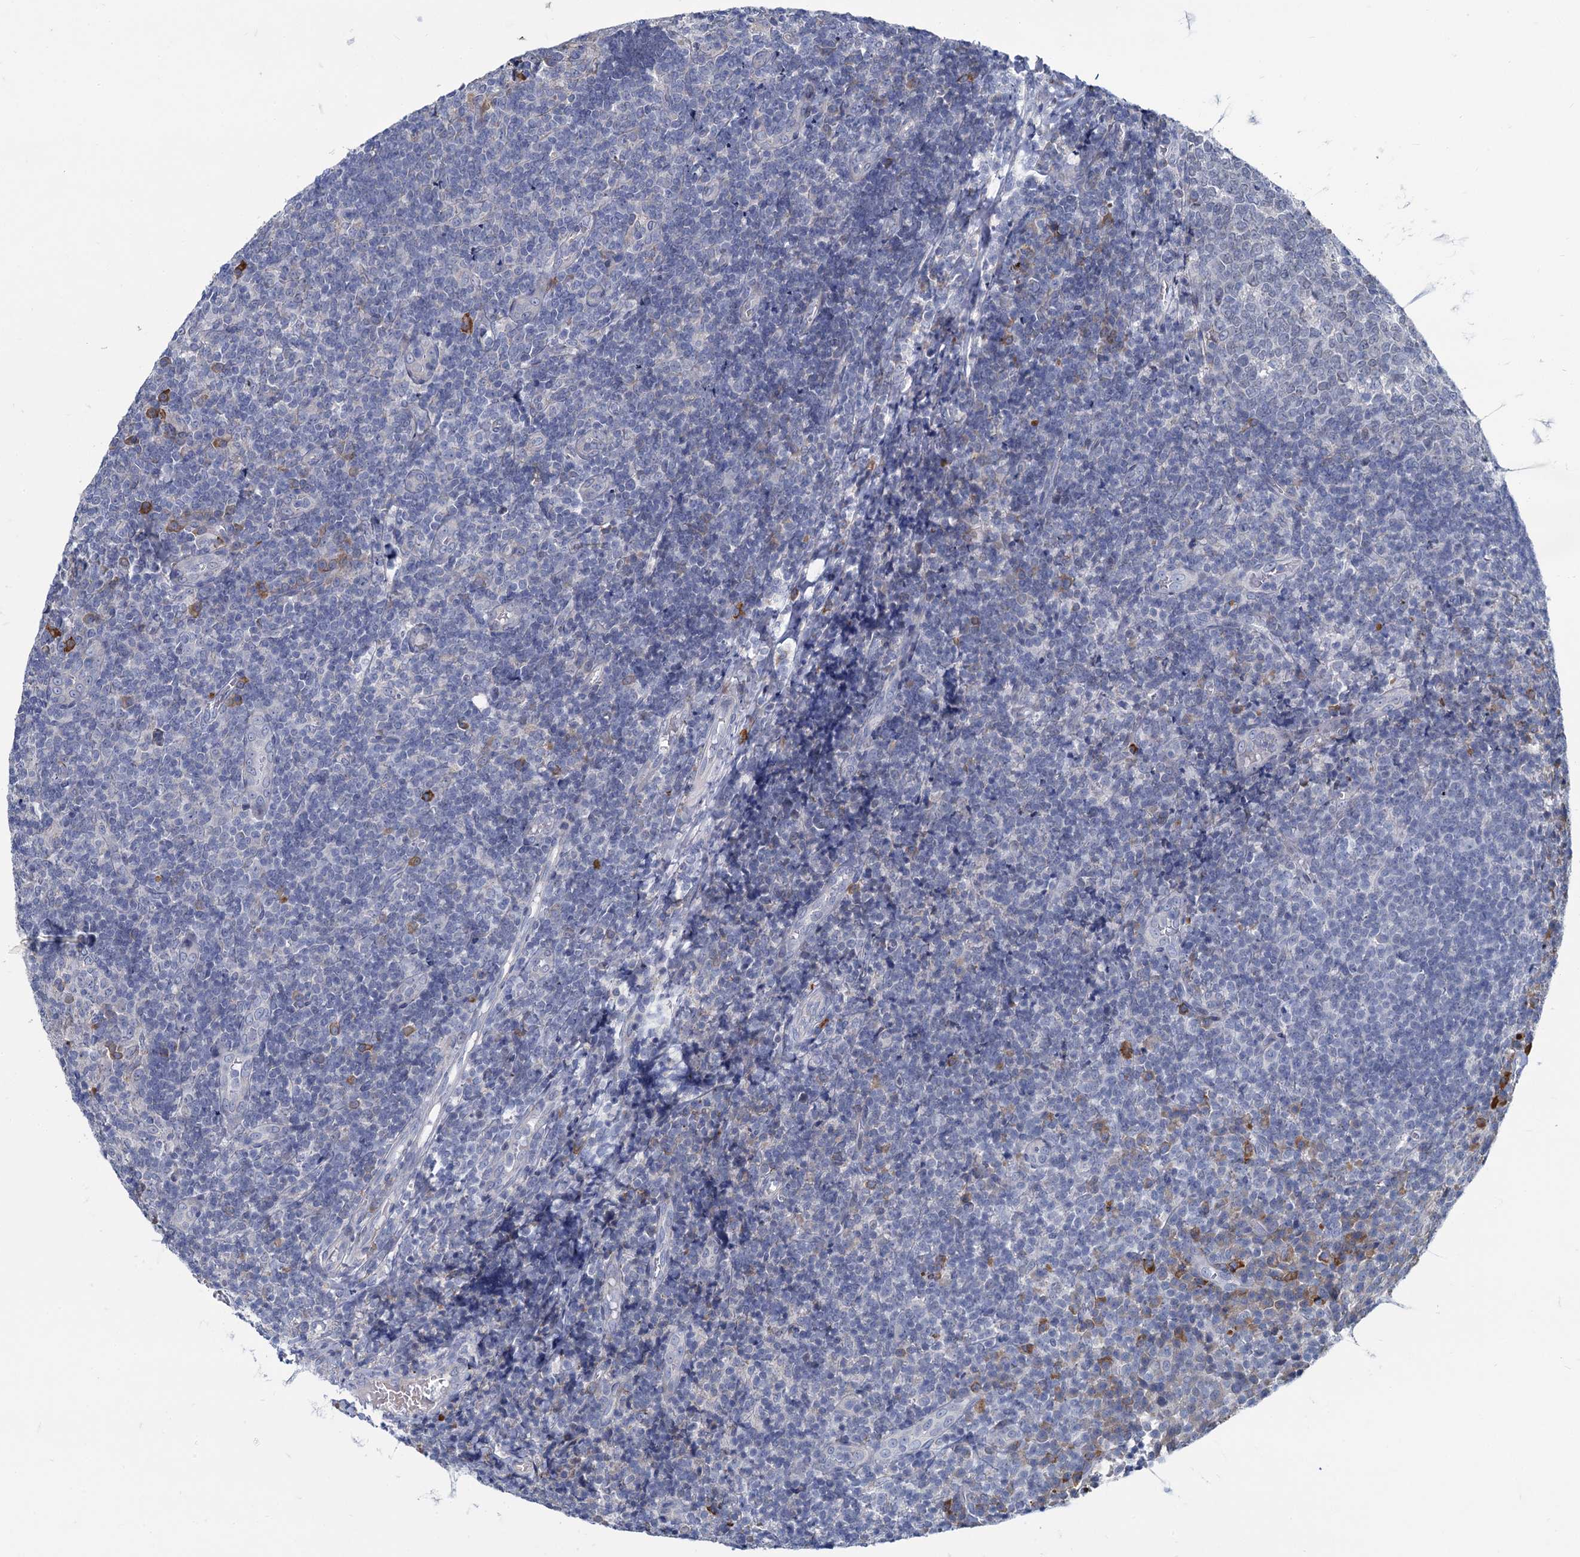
{"staining": {"intensity": "negative", "quantity": "none", "location": "none"}, "tissue": "tonsil", "cell_type": "Germinal center cells", "image_type": "normal", "snomed": [{"axis": "morphology", "description": "Normal tissue, NOS"}, {"axis": "topography", "description": "Tonsil"}], "caption": "Photomicrograph shows no protein expression in germinal center cells of benign tonsil. The staining is performed using DAB (3,3'-diaminobenzidine) brown chromogen with nuclei counter-stained in using hematoxylin.", "gene": "PRSS35", "patient": {"sex": "female", "age": 19}}